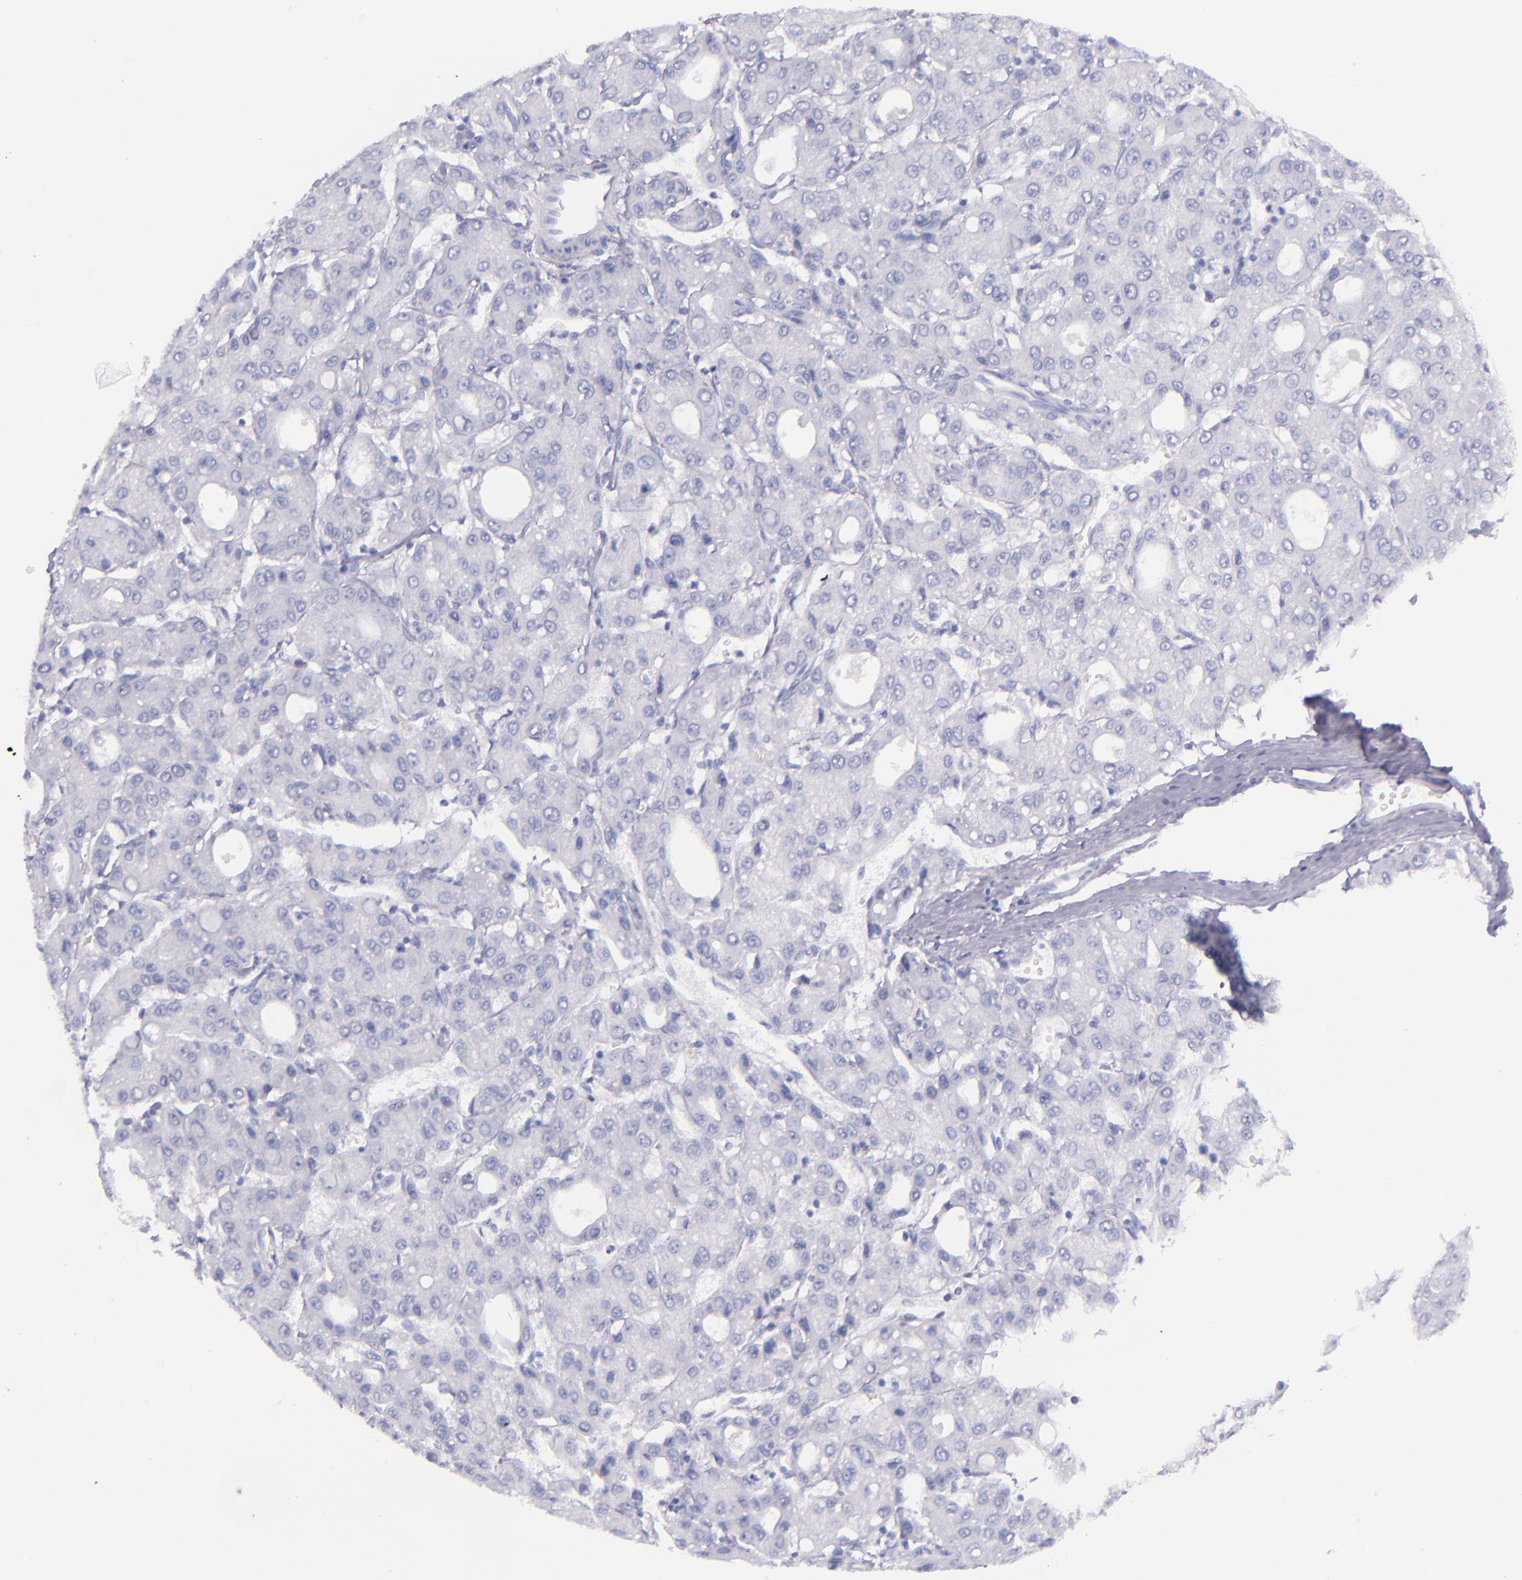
{"staining": {"intensity": "negative", "quantity": "none", "location": "none"}, "tissue": "liver cancer", "cell_type": "Tumor cells", "image_type": "cancer", "snomed": [{"axis": "morphology", "description": "Carcinoma, Hepatocellular, NOS"}, {"axis": "topography", "description": "Liver"}], "caption": "Immunohistochemistry image of hepatocellular carcinoma (liver) stained for a protein (brown), which displays no staining in tumor cells.", "gene": "SFTPB", "patient": {"sex": "male", "age": 69}}